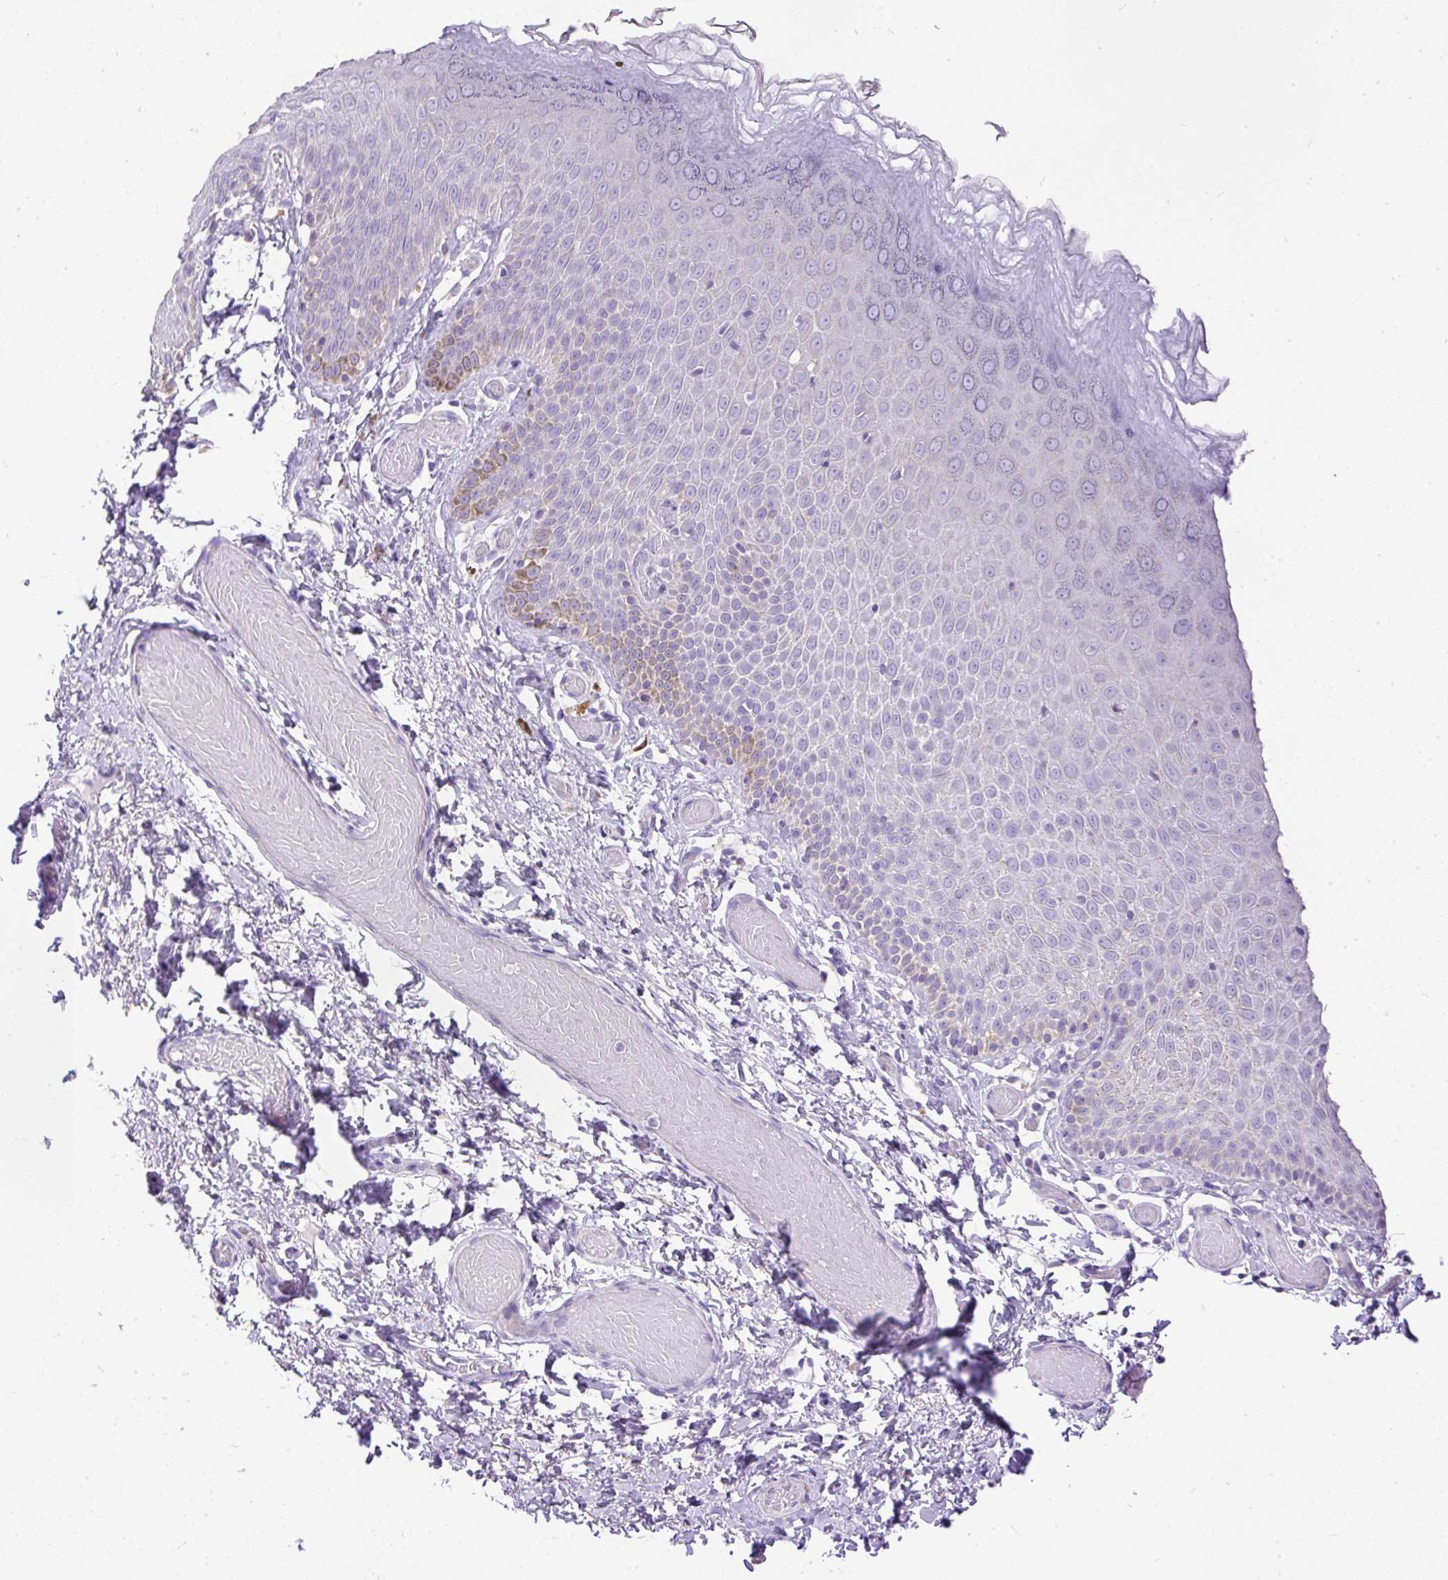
{"staining": {"intensity": "negative", "quantity": "none", "location": "none"}, "tissue": "skin", "cell_type": "Epidermal cells", "image_type": "normal", "snomed": [{"axis": "morphology", "description": "Normal tissue, NOS"}, {"axis": "topography", "description": "Anal"}], "caption": "IHC histopathology image of unremarkable skin: skin stained with DAB shows no significant protein expression in epidermal cells.", "gene": "GBX1", "patient": {"sex": "female", "age": 40}}